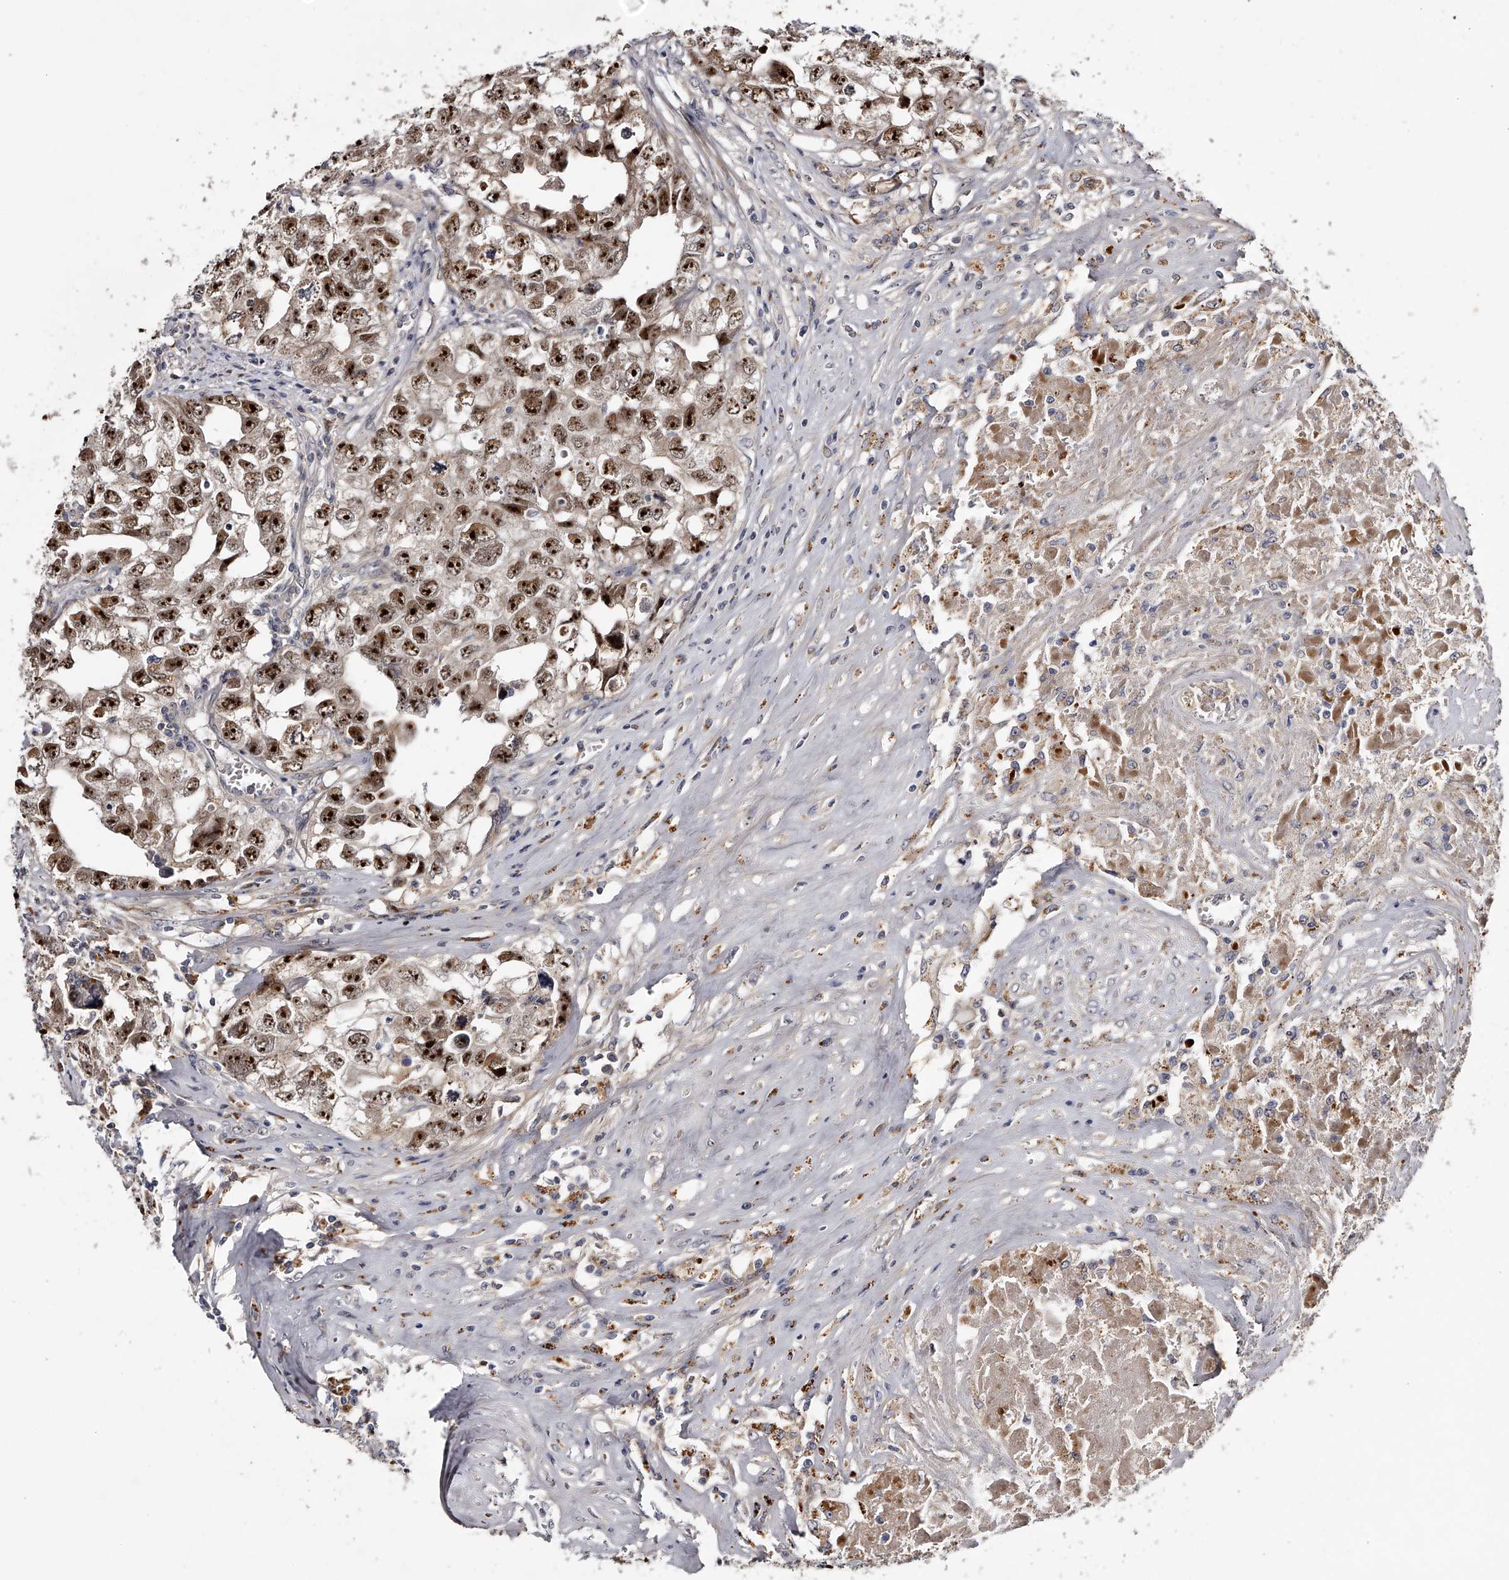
{"staining": {"intensity": "strong", "quantity": ">75%", "location": "nuclear"}, "tissue": "testis cancer", "cell_type": "Tumor cells", "image_type": "cancer", "snomed": [{"axis": "morphology", "description": "Seminoma, NOS"}, {"axis": "morphology", "description": "Carcinoma, Embryonal, NOS"}, {"axis": "topography", "description": "Testis"}], "caption": "A brown stain labels strong nuclear expression of a protein in testis seminoma tumor cells.", "gene": "MDN1", "patient": {"sex": "male", "age": 43}}